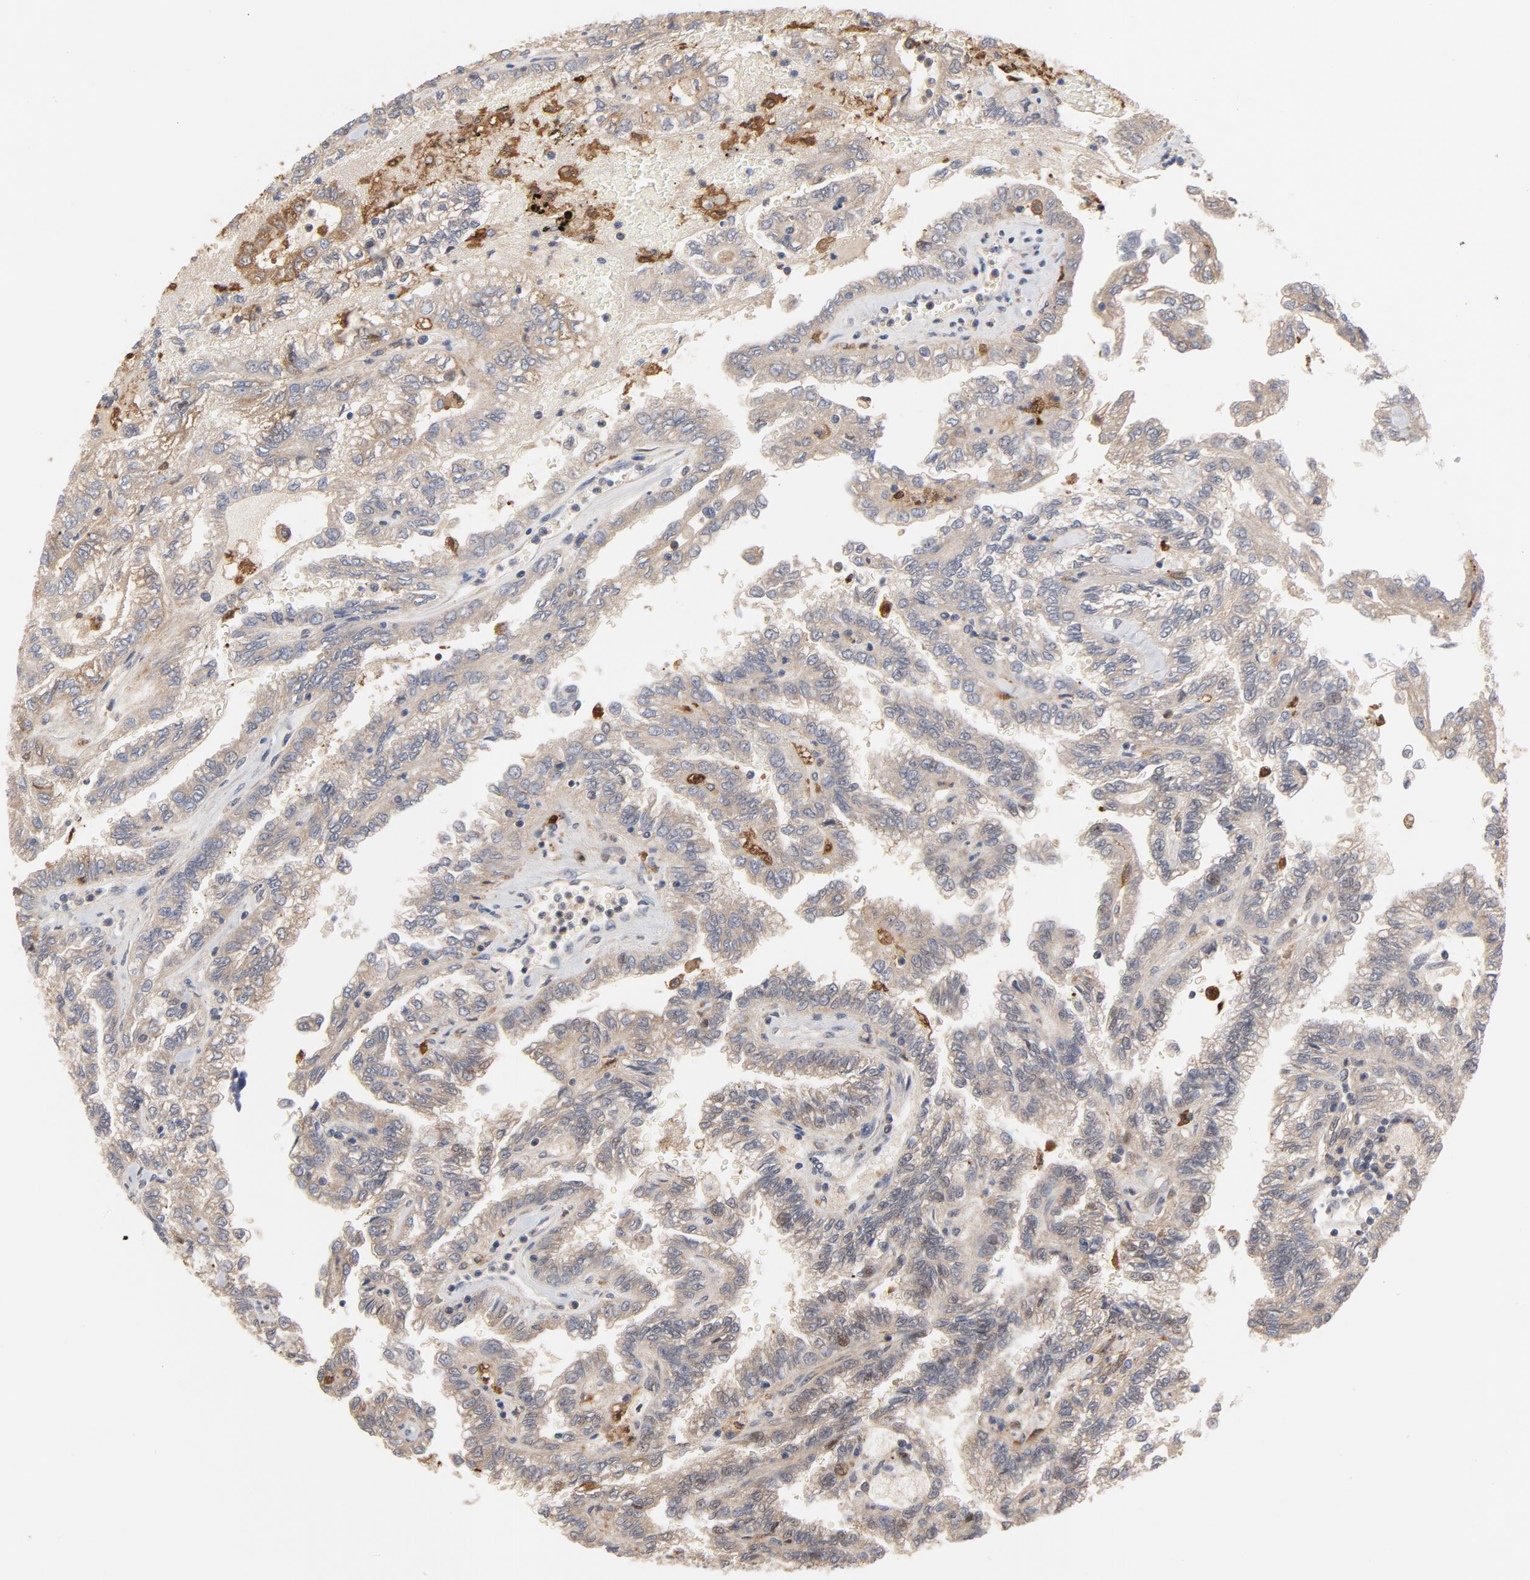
{"staining": {"intensity": "moderate", "quantity": ">75%", "location": "cytoplasmic/membranous"}, "tissue": "renal cancer", "cell_type": "Tumor cells", "image_type": "cancer", "snomed": [{"axis": "morphology", "description": "Inflammation, NOS"}, {"axis": "morphology", "description": "Adenocarcinoma, NOS"}, {"axis": "topography", "description": "Kidney"}], "caption": "DAB (3,3'-diaminobenzidine) immunohistochemical staining of human adenocarcinoma (renal) reveals moderate cytoplasmic/membranous protein positivity in approximately >75% of tumor cells.", "gene": "RAPGEF4", "patient": {"sex": "male", "age": 68}}